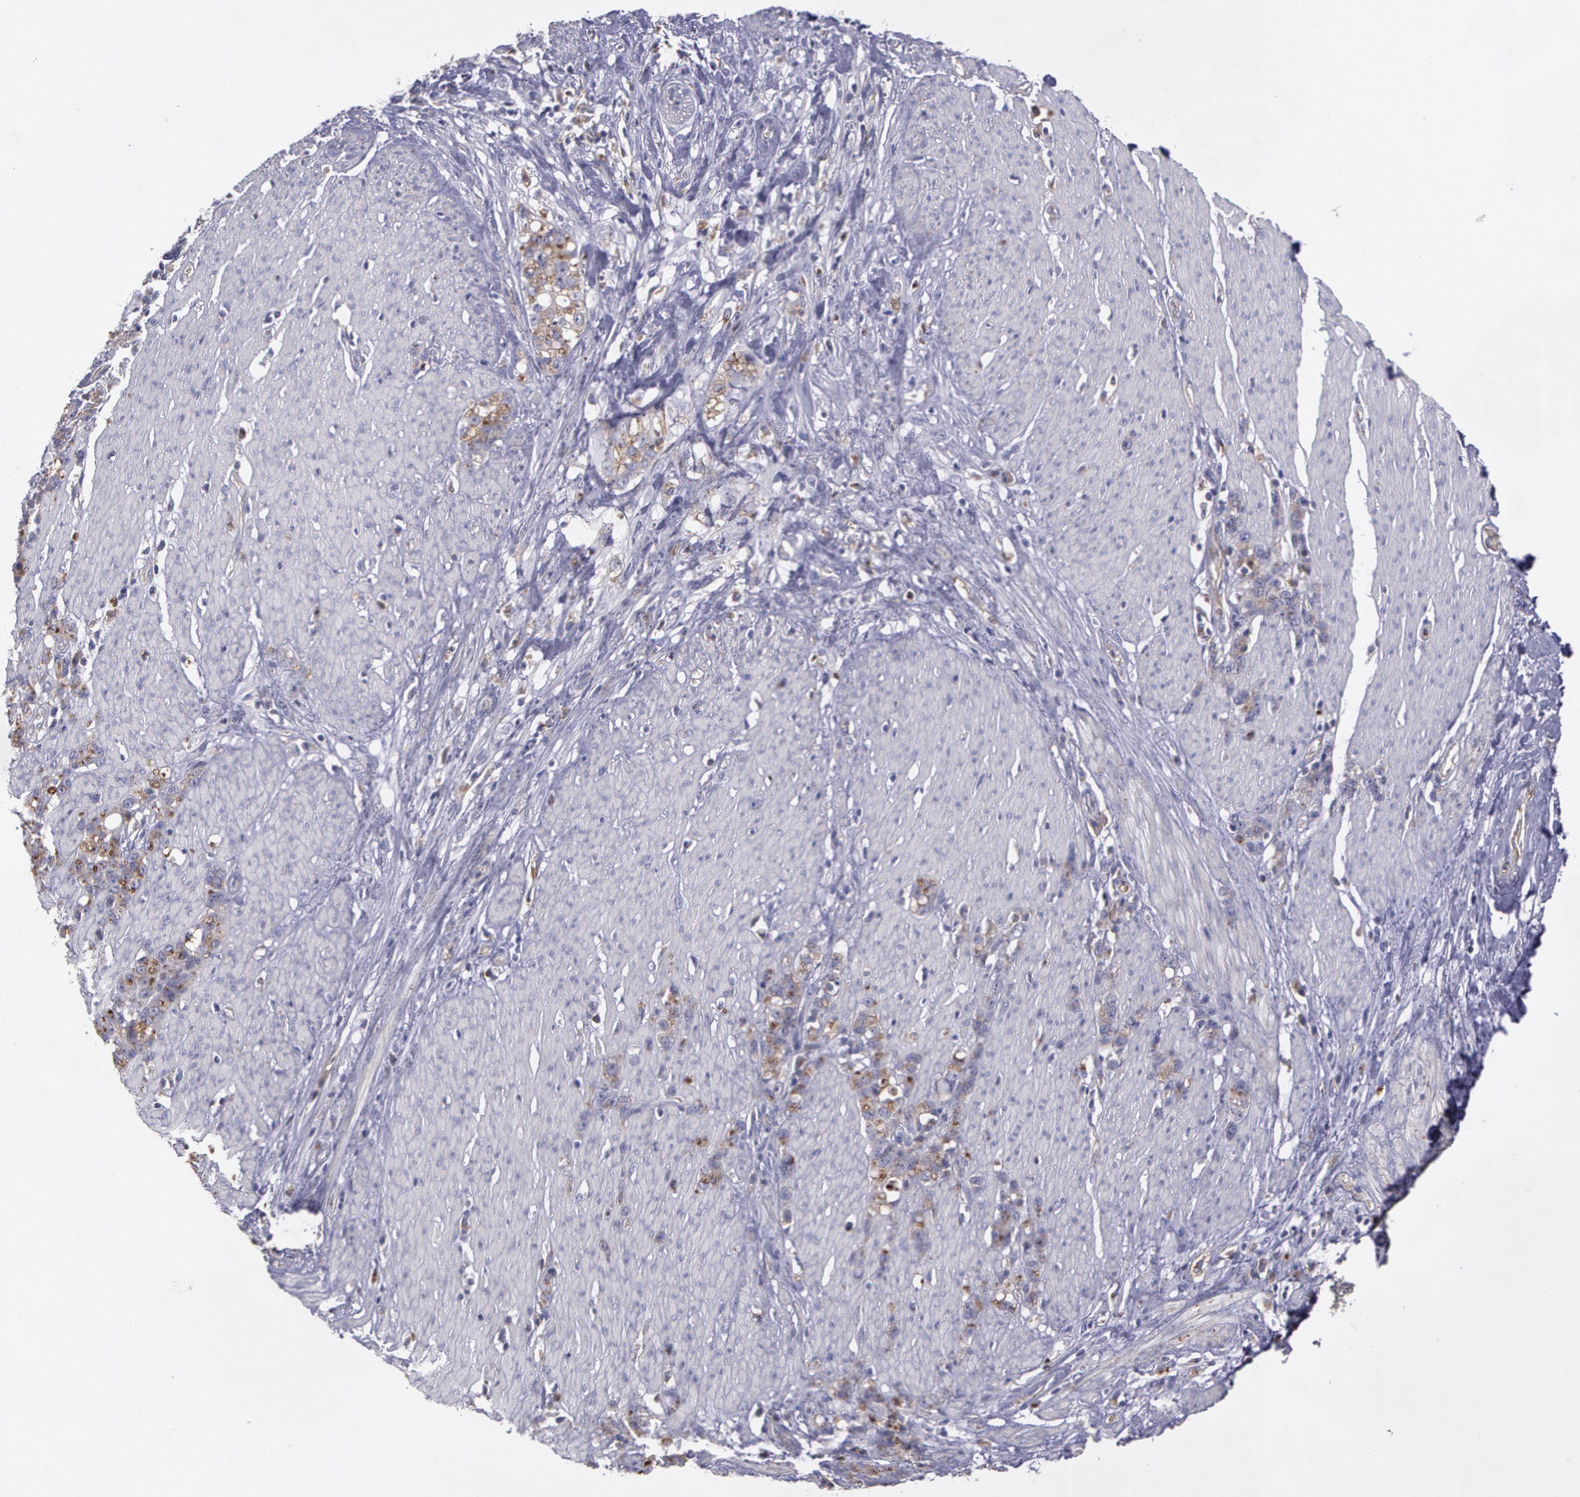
{"staining": {"intensity": "moderate", "quantity": ">75%", "location": "cytoplasmic/membranous"}, "tissue": "stomach cancer", "cell_type": "Tumor cells", "image_type": "cancer", "snomed": [{"axis": "morphology", "description": "Adenocarcinoma, NOS"}, {"axis": "topography", "description": "Stomach, lower"}], "caption": "This photomicrograph demonstrates IHC staining of human stomach adenocarcinoma, with medium moderate cytoplasmic/membranous positivity in approximately >75% of tumor cells.", "gene": "FLOT2", "patient": {"sex": "male", "age": 88}}